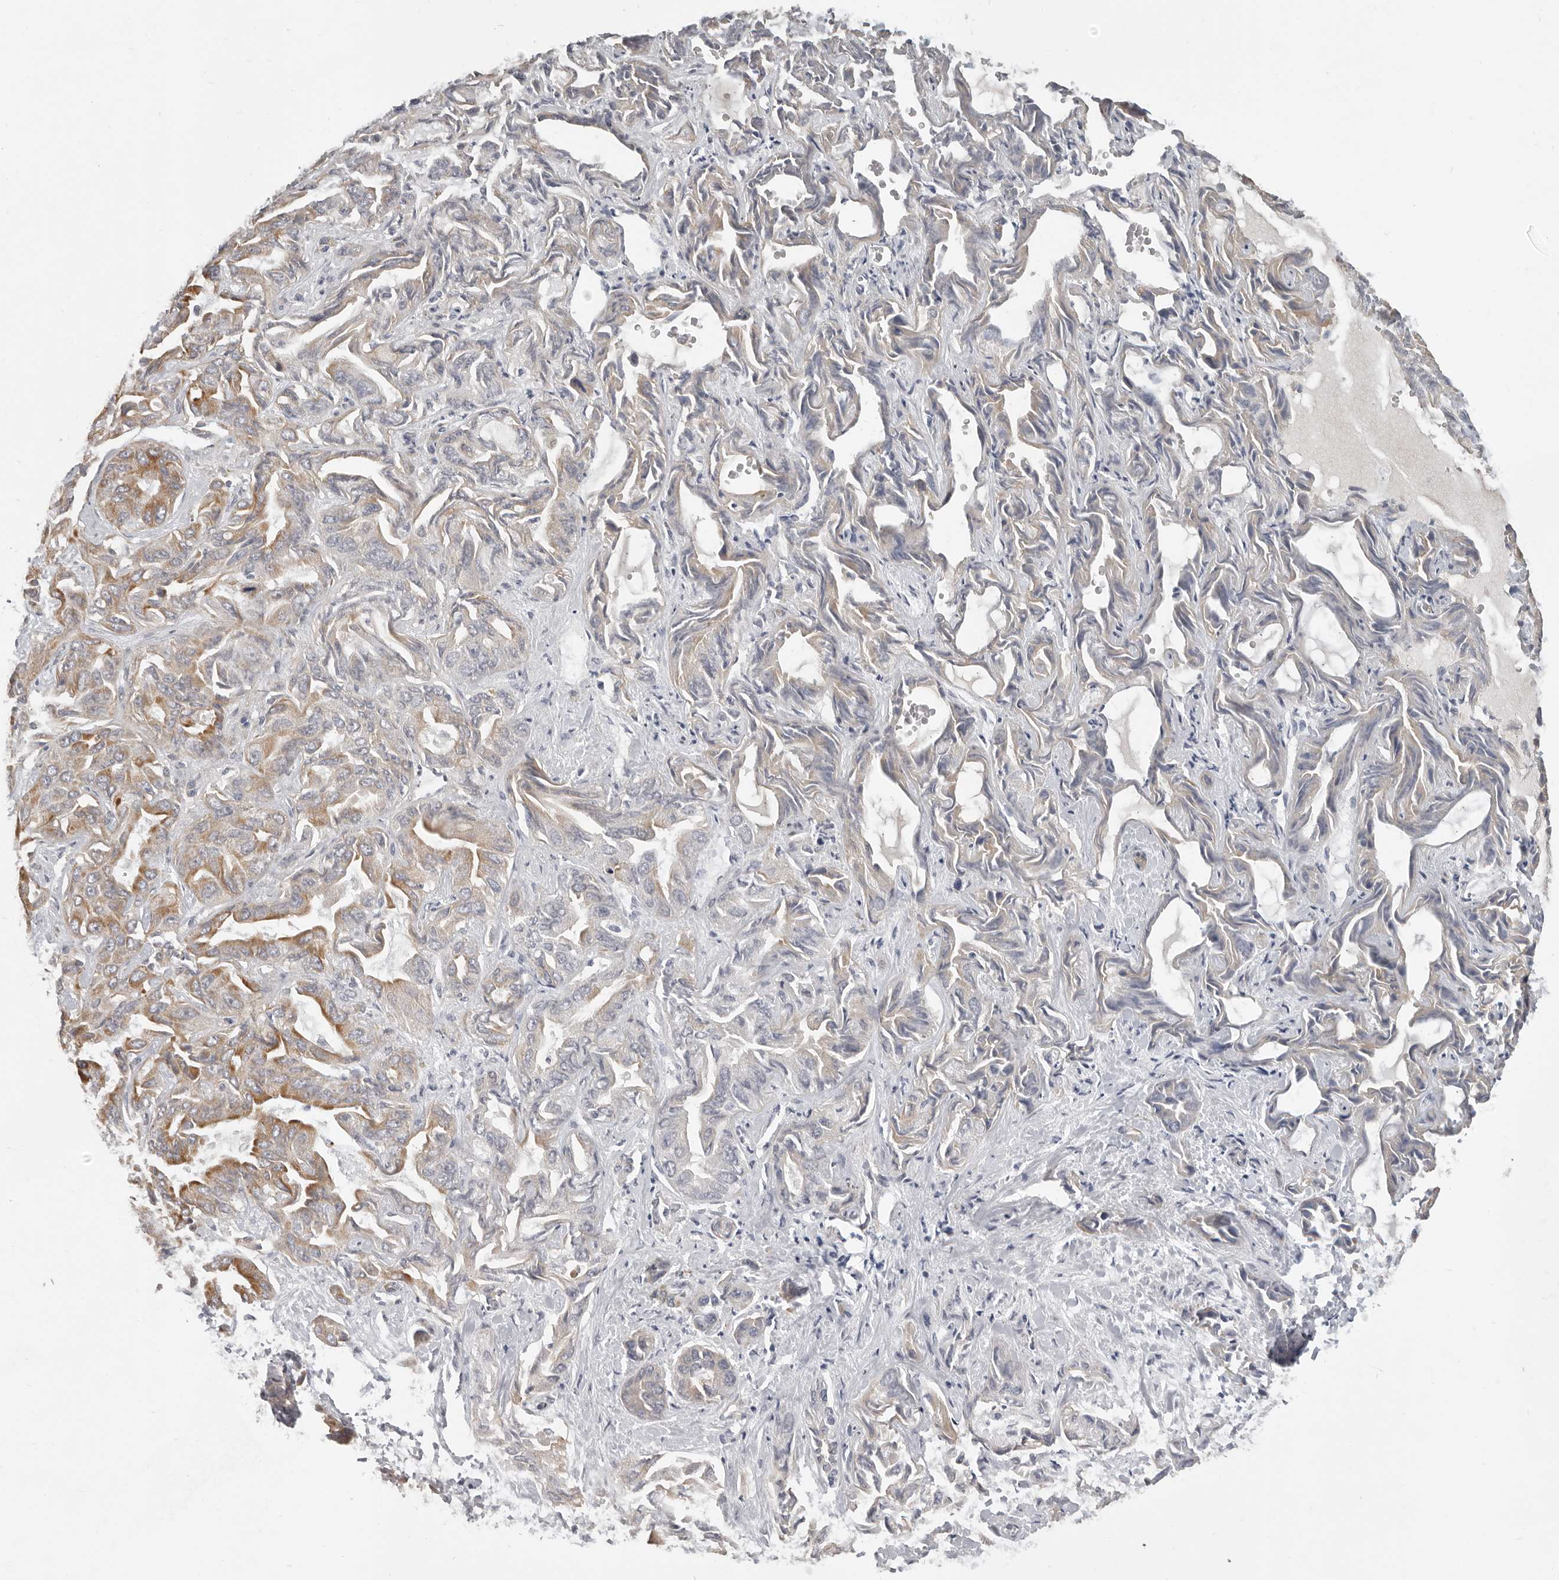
{"staining": {"intensity": "moderate", "quantity": ">75%", "location": "cytoplasmic/membranous"}, "tissue": "liver cancer", "cell_type": "Tumor cells", "image_type": "cancer", "snomed": [{"axis": "morphology", "description": "Cholangiocarcinoma"}, {"axis": "topography", "description": "Liver"}], "caption": "Protein expression by immunohistochemistry (IHC) demonstrates moderate cytoplasmic/membranous positivity in about >75% of tumor cells in liver cholangiocarcinoma. (Stains: DAB (3,3'-diaminobenzidine) in brown, nuclei in blue, Microscopy: brightfield microscopy at high magnification).", "gene": "UNK", "patient": {"sex": "female", "age": 52}}